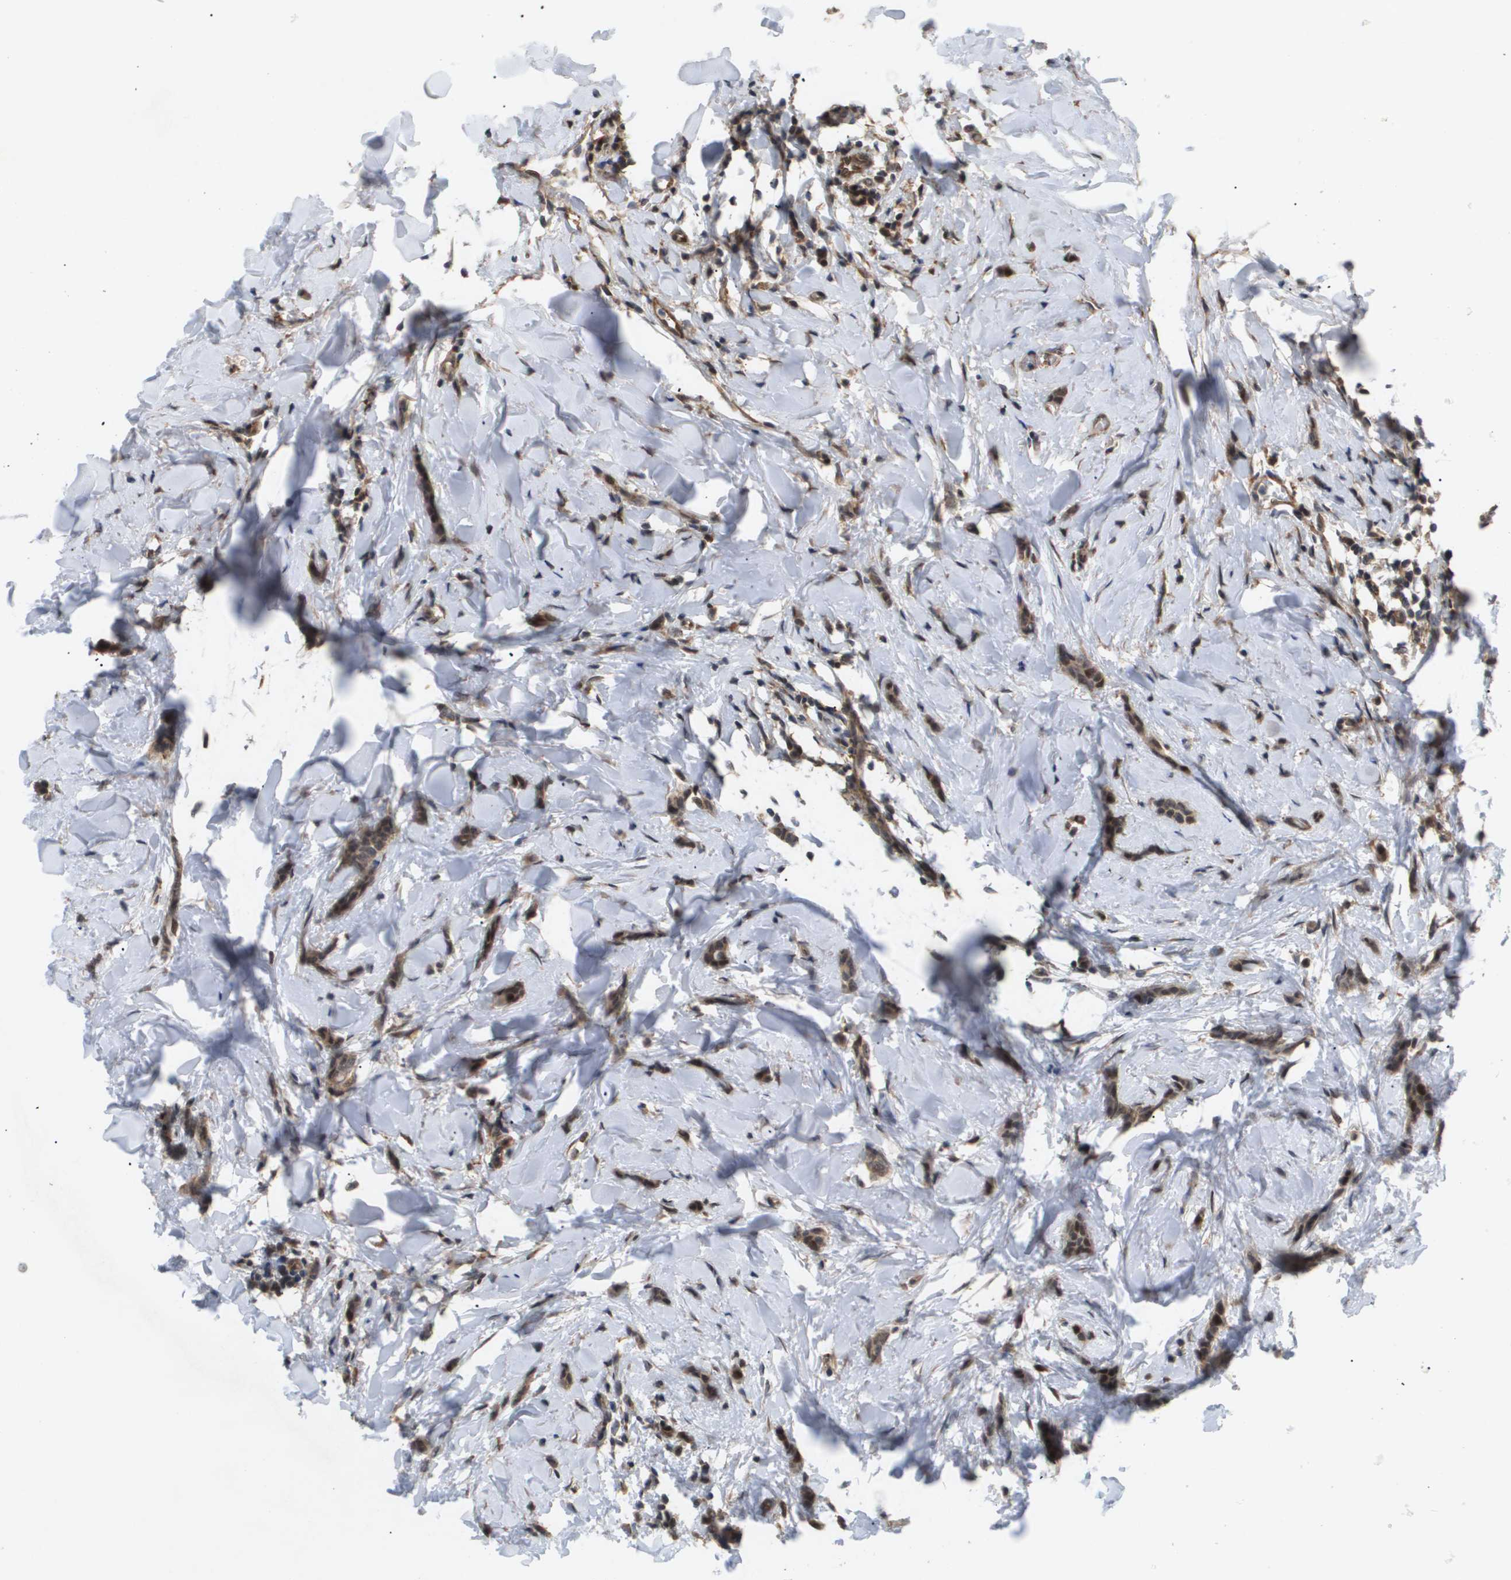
{"staining": {"intensity": "weak", "quantity": ">75%", "location": "cytoplasmic/membranous,nuclear"}, "tissue": "breast cancer", "cell_type": "Tumor cells", "image_type": "cancer", "snomed": [{"axis": "morphology", "description": "Lobular carcinoma"}, {"axis": "topography", "description": "Skin"}, {"axis": "topography", "description": "Breast"}], "caption": "Immunohistochemistry image of human breast lobular carcinoma stained for a protein (brown), which reveals low levels of weak cytoplasmic/membranous and nuclear expression in about >75% of tumor cells.", "gene": "PDGFB", "patient": {"sex": "female", "age": 46}}